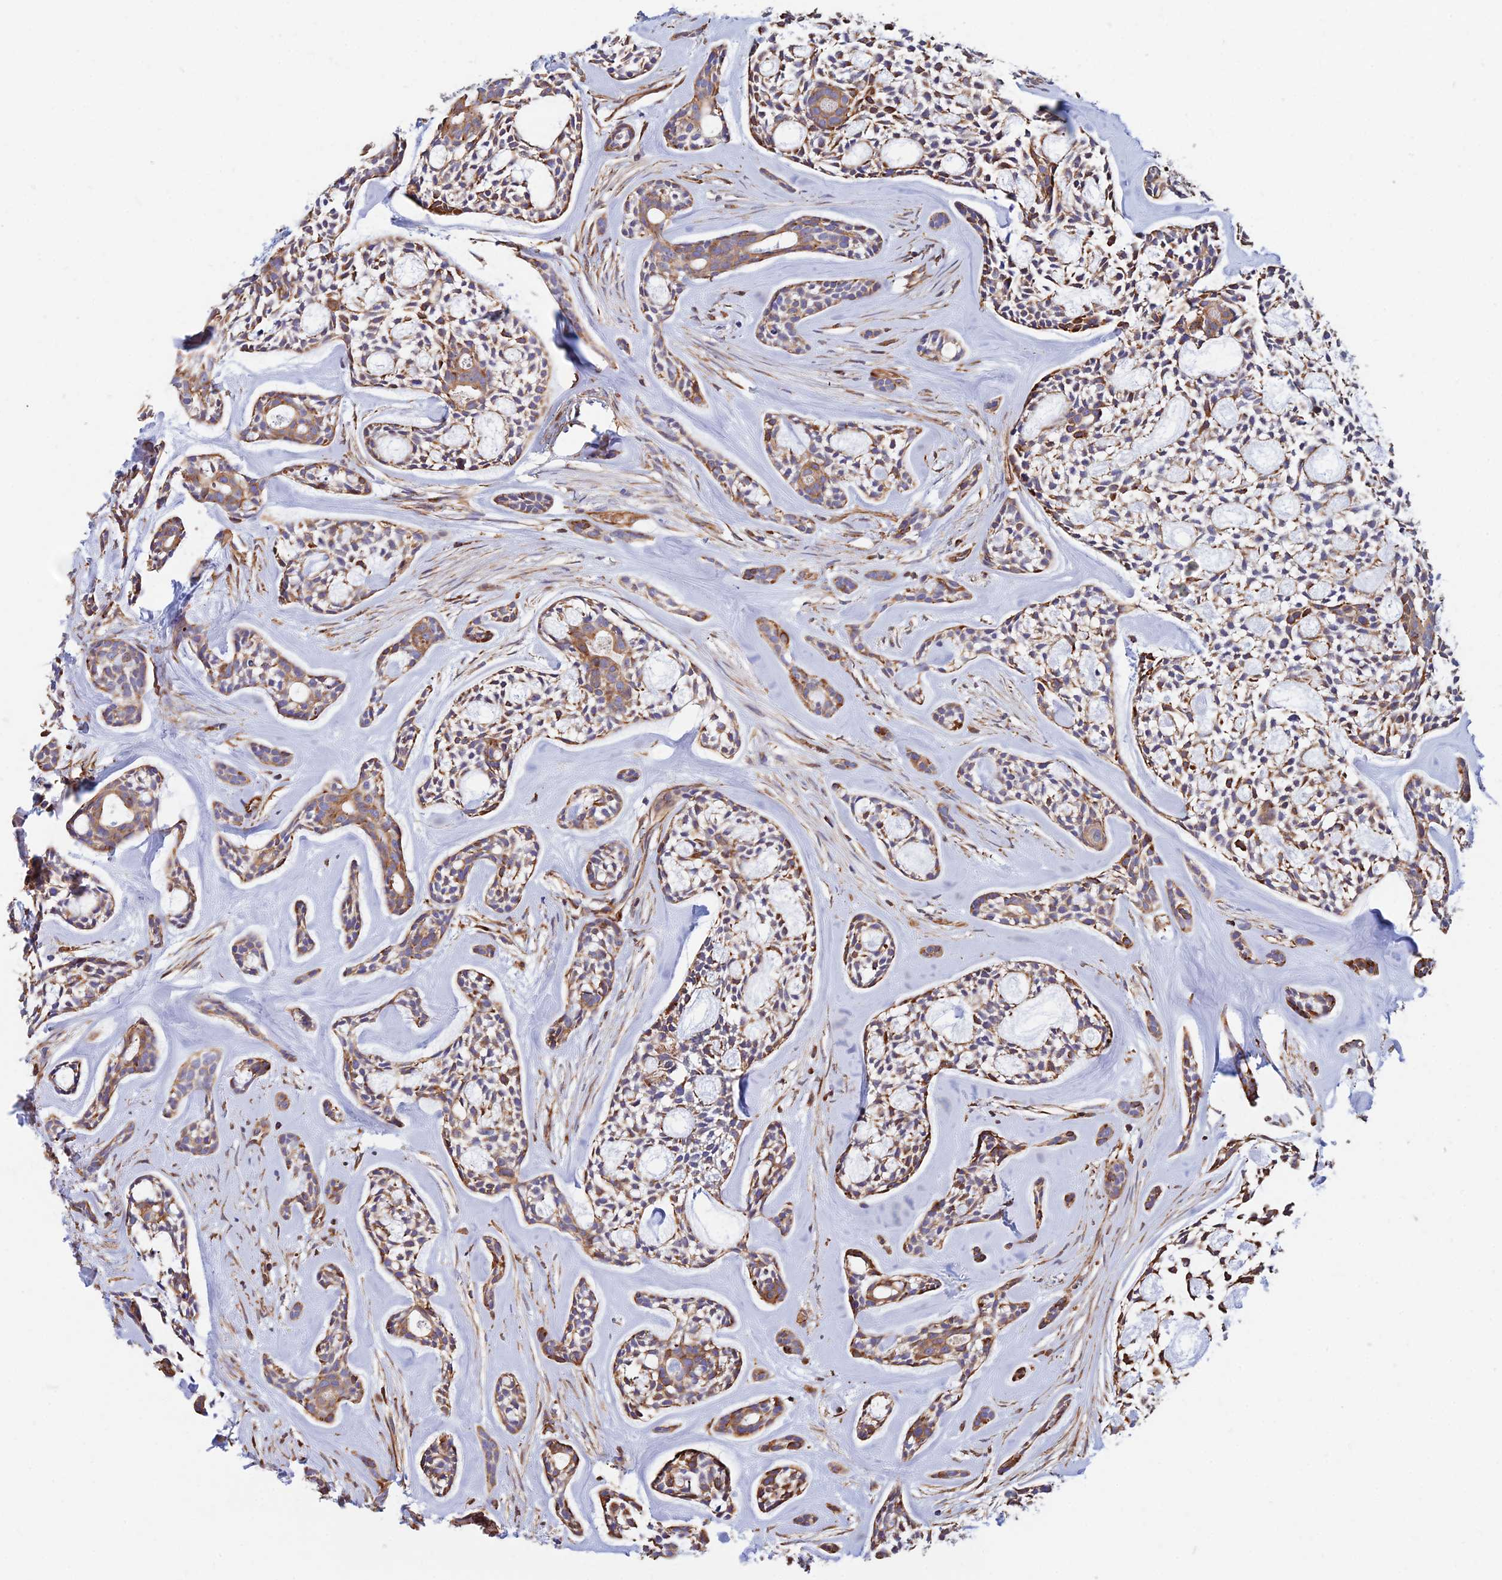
{"staining": {"intensity": "moderate", "quantity": ">75%", "location": "cytoplasmic/membranous"}, "tissue": "head and neck cancer", "cell_type": "Tumor cells", "image_type": "cancer", "snomed": [{"axis": "morphology", "description": "Adenocarcinoma, NOS"}, {"axis": "topography", "description": "Subcutis"}, {"axis": "topography", "description": "Head-Neck"}], "caption": "A brown stain highlights moderate cytoplasmic/membranous positivity of a protein in human head and neck cancer (adenocarcinoma) tumor cells.", "gene": "CDK18", "patient": {"sex": "female", "age": 73}}